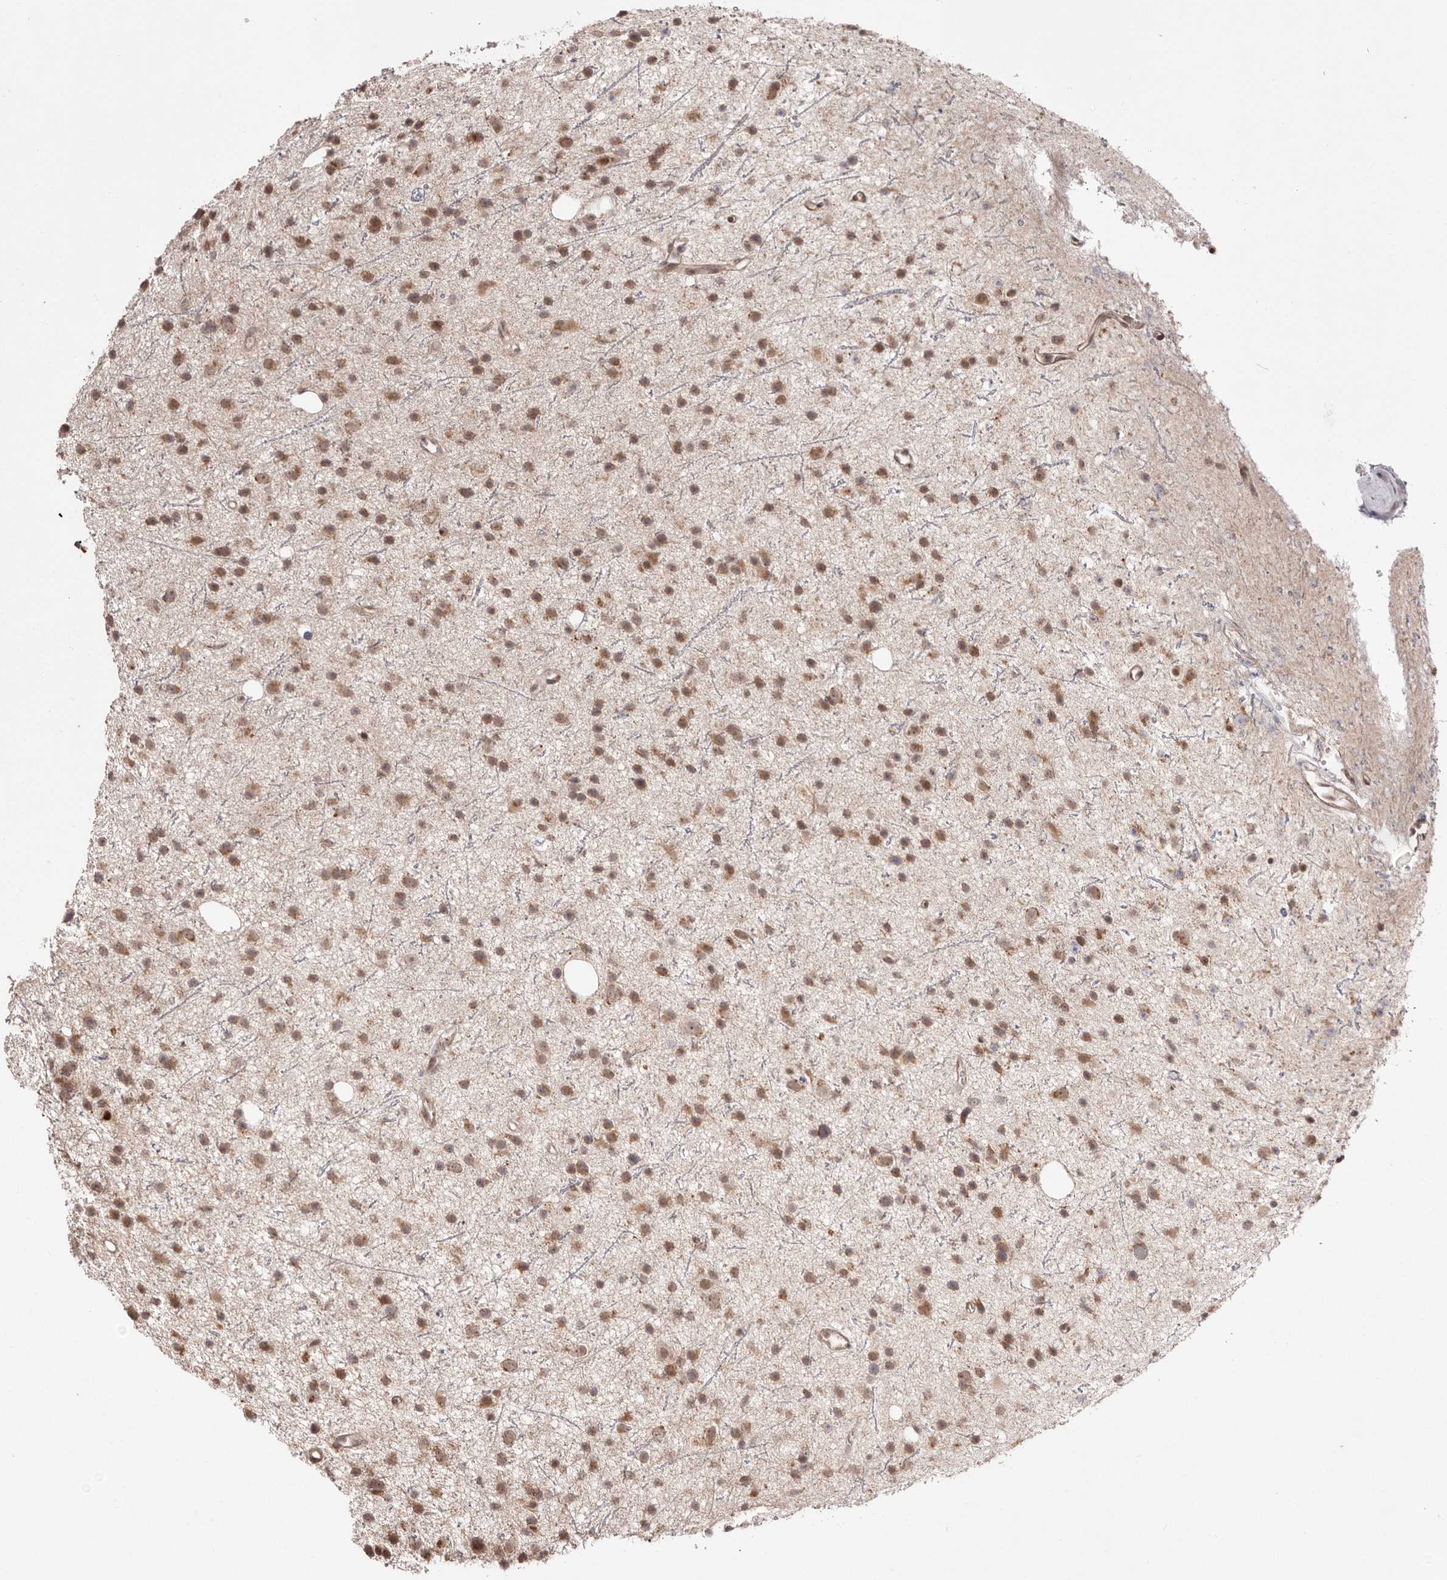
{"staining": {"intensity": "moderate", "quantity": ">75%", "location": "cytoplasmic/membranous"}, "tissue": "glioma", "cell_type": "Tumor cells", "image_type": "cancer", "snomed": [{"axis": "morphology", "description": "Glioma, malignant, Low grade"}, {"axis": "topography", "description": "Cerebral cortex"}], "caption": "Human malignant glioma (low-grade) stained for a protein (brown) demonstrates moderate cytoplasmic/membranous positive staining in about >75% of tumor cells.", "gene": "EGR3", "patient": {"sex": "female", "age": 39}}